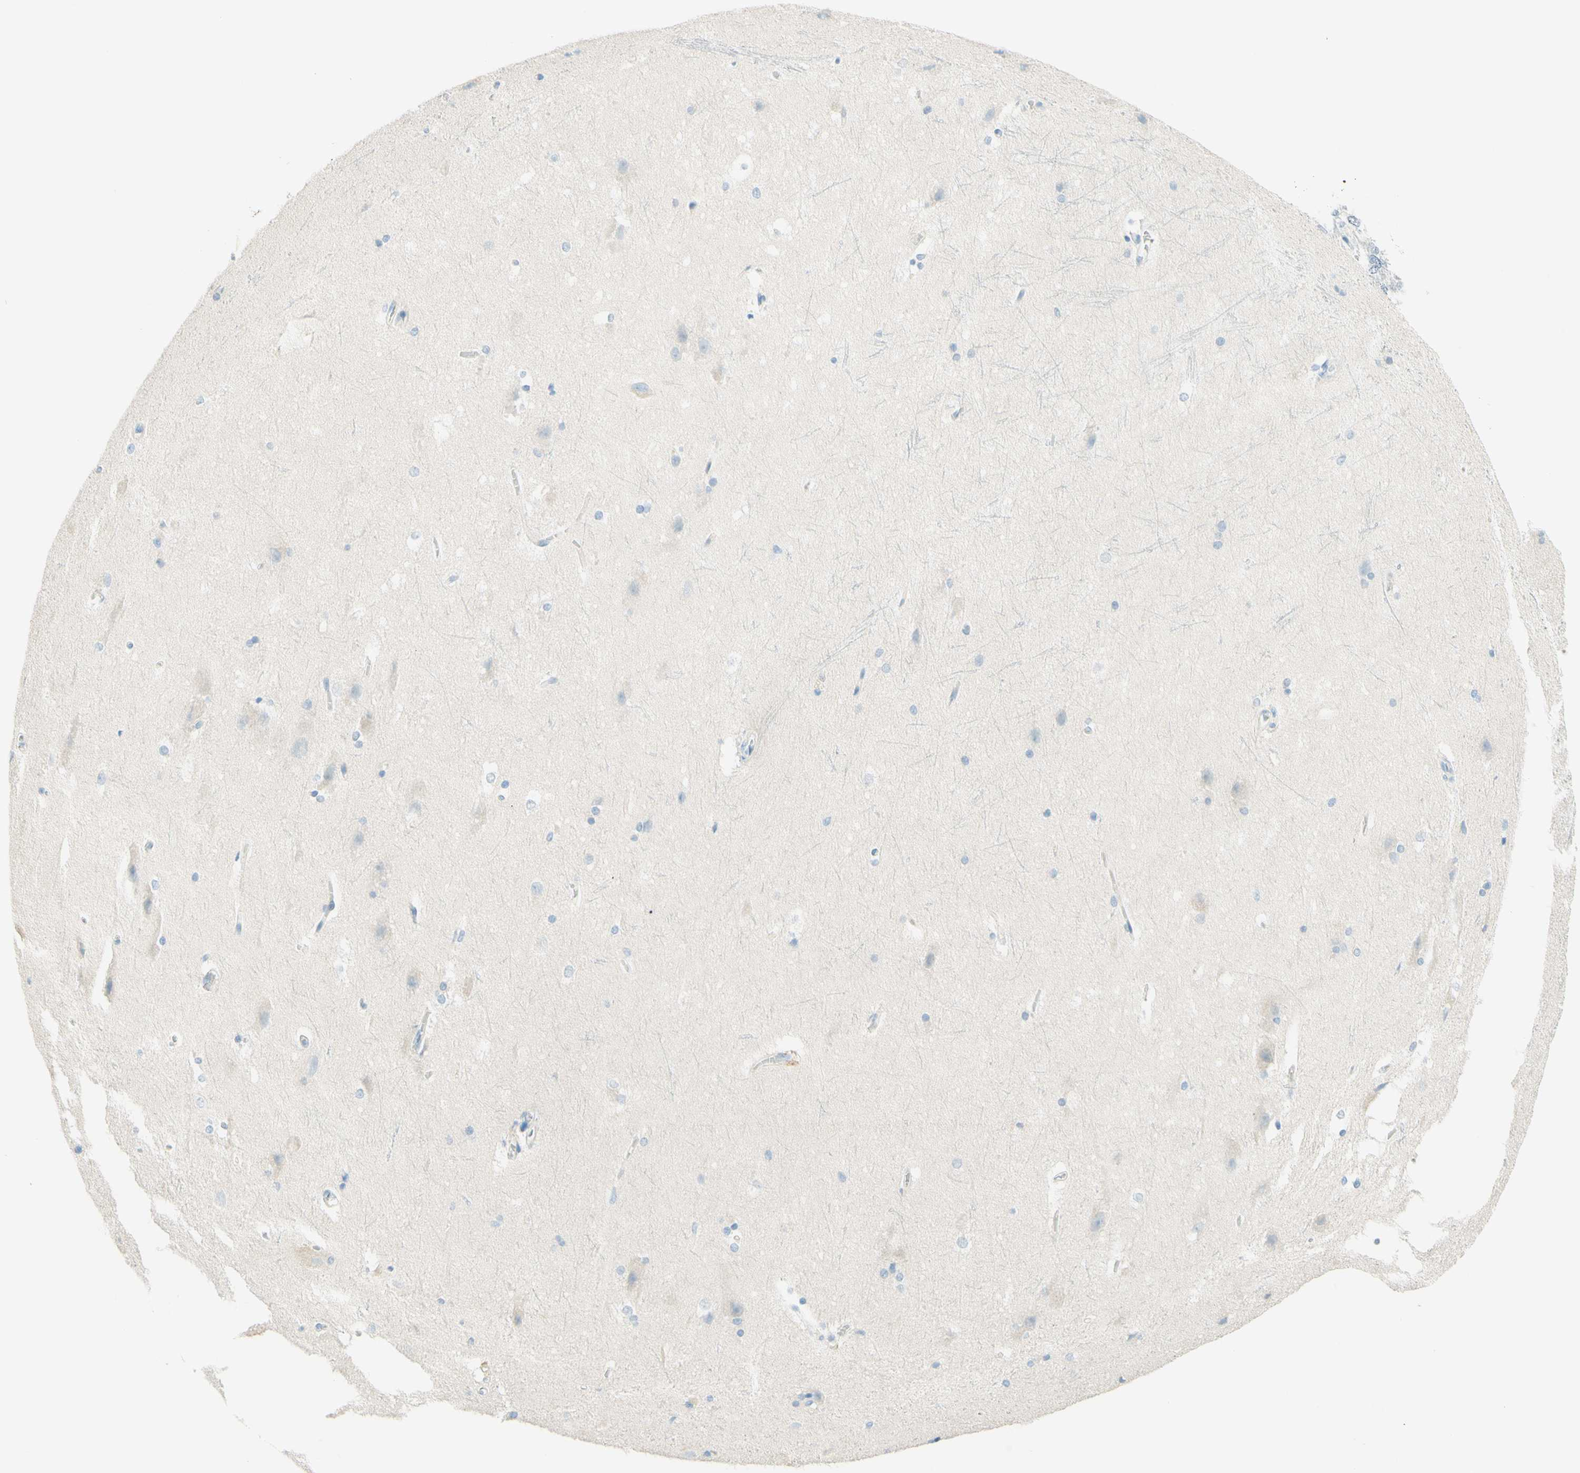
{"staining": {"intensity": "negative", "quantity": "none", "location": "none"}, "tissue": "hippocampus", "cell_type": "Glial cells", "image_type": "normal", "snomed": [{"axis": "morphology", "description": "Normal tissue, NOS"}, {"axis": "topography", "description": "Hippocampus"}], "caption": "Hippocampus stained for a protein using immunohistochemistry demonstrates no expression glial cells.", "gene": "TMEM132D", "patient": {"sex": "female", "age": 19}}